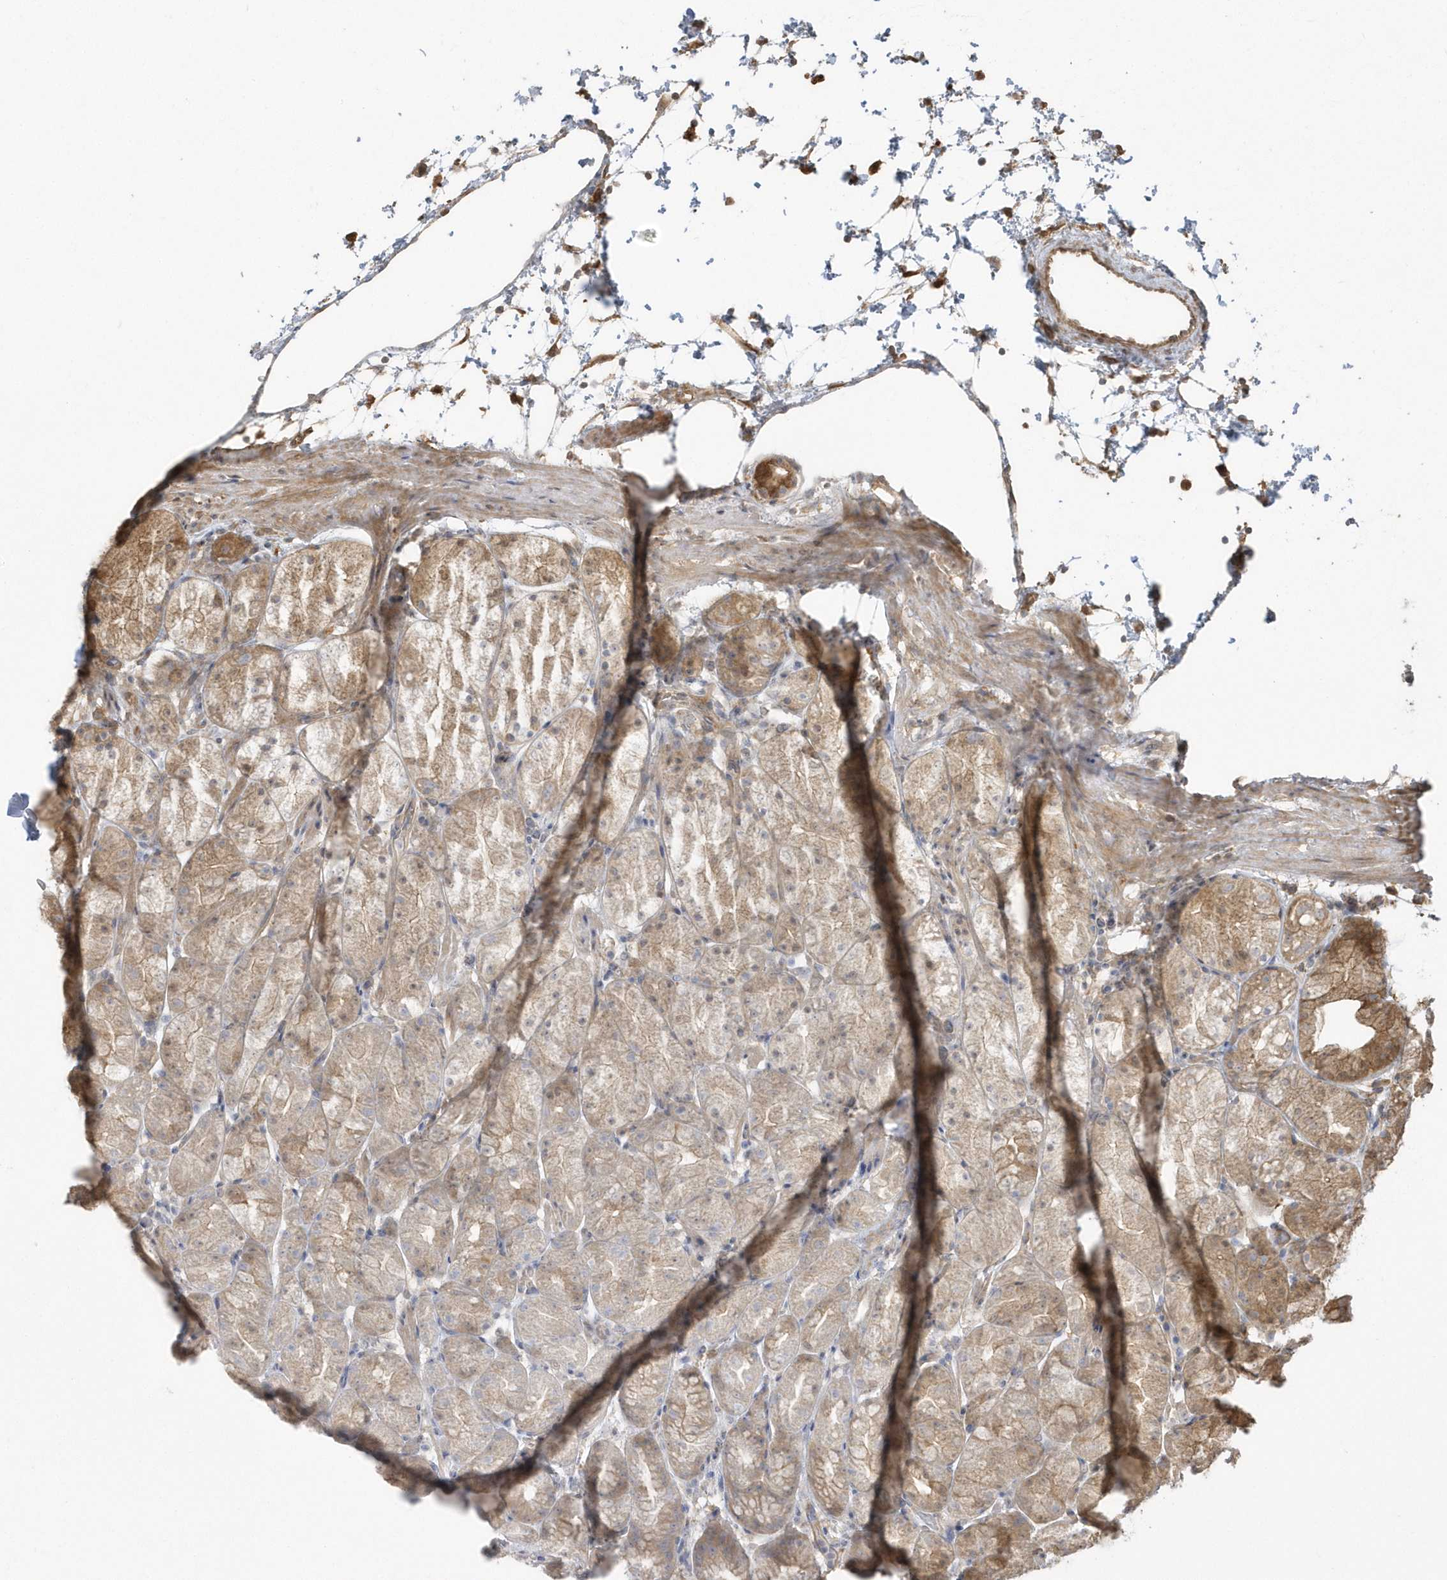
{"staining": {"intensity": "strong", "quantity": "25%-75%", "location": "cytoplasmic/membranous"}, "tissue": "stomach", "cell_type": "Glandular cells", "image_type": "normal", "snomed": [{"axis": "morphology", "description": "Normal tissue, NOS"}, {"axis": "topography", "description": "Stomach, upper"}], "caption": "An immunohistochemistry photomicrograph of normal tissue is shown. Protein staining in brown shows strong cytoplasmic/membranous positivity in stomach within glandular cells.", "gene": "HNMT", "patient": {"sex": "male", "age": 48}}